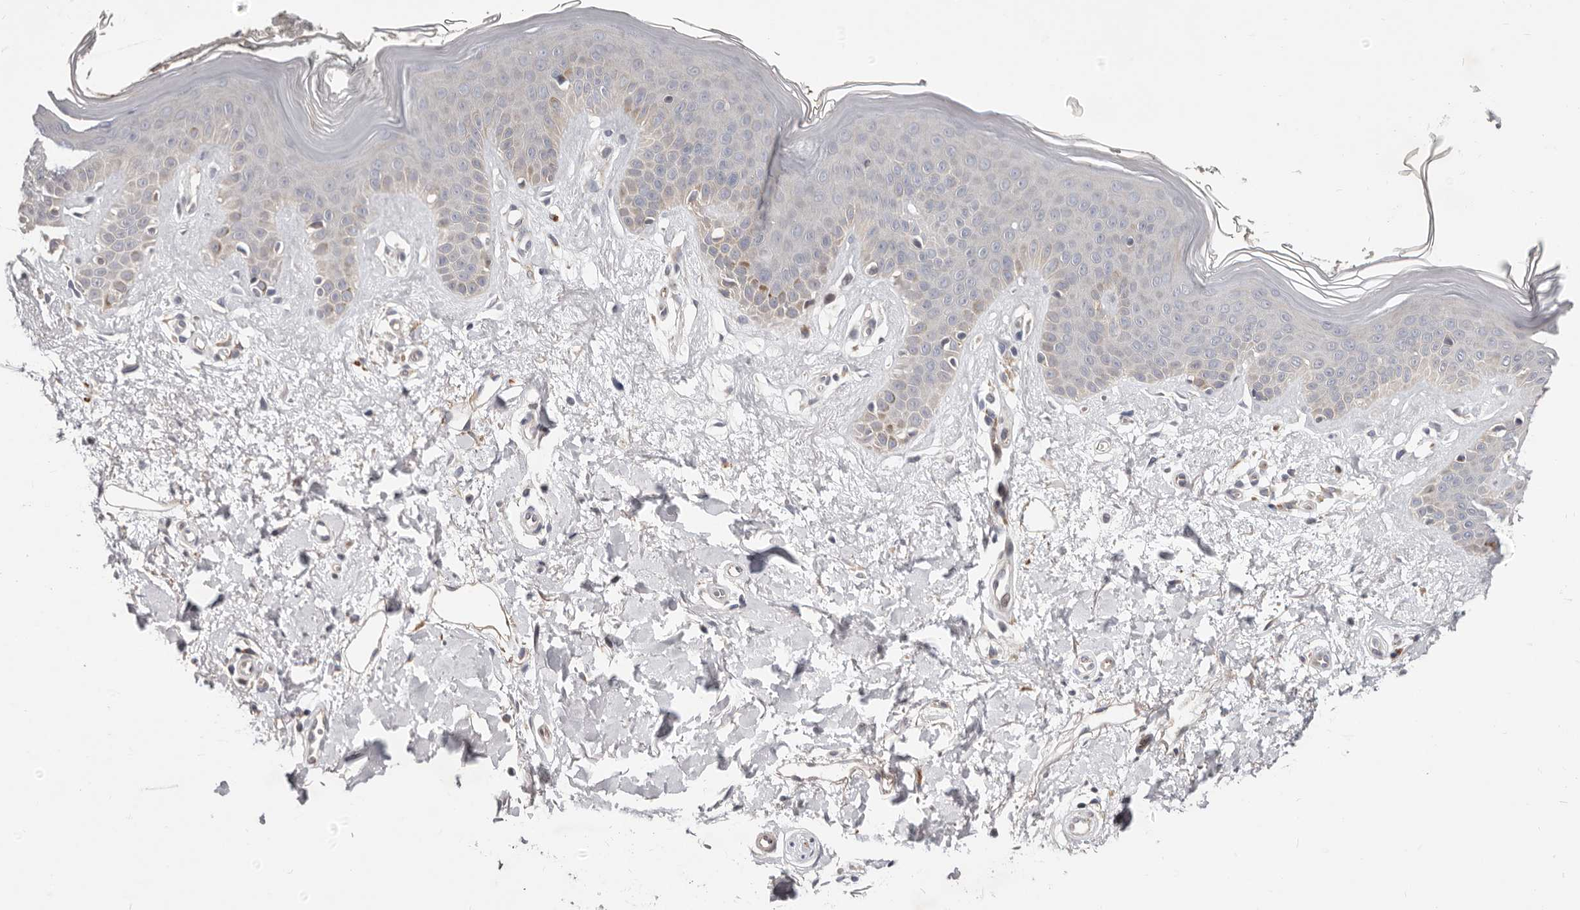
{"staining": {"intensity": "negative", "quantity": "none", "location": "none"}, "tissue": "skin", "cell_type": "Fibroblasts", "image_type": "normal", "snomed": [{"axis": "morphology", "description": "Normal tissue, NOS"}, {"axis": "topography", "description": "Skin"}], "caption": "This is a micrograph of immunohistochemistry staining of unremarkable skin, which shows no positivity in fibroblasts.", "gene": "TOR3A", "patient": {"sex": "female", "age": 64}}